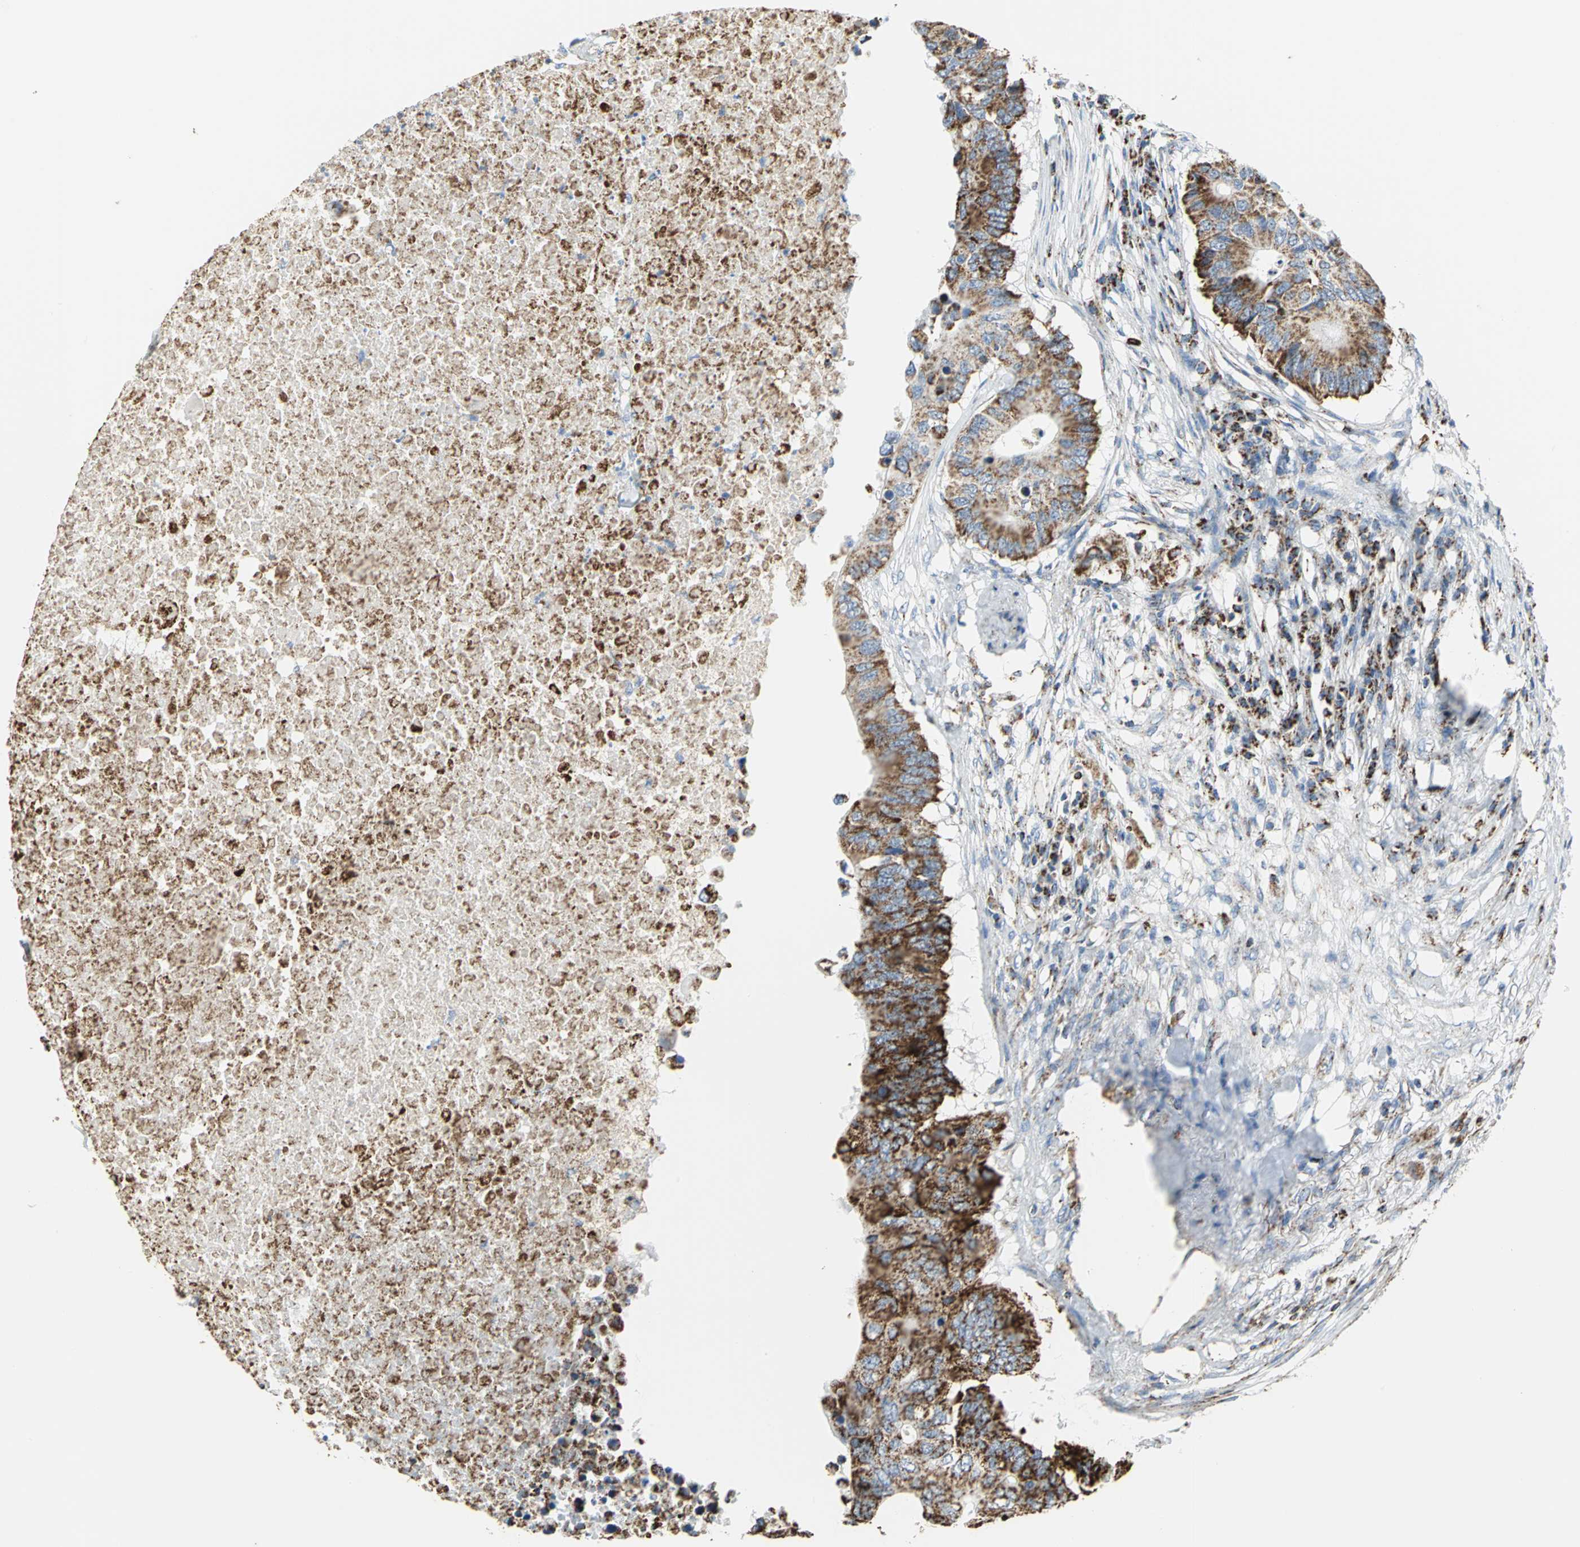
{"staining": {"intensity": "moderate", "quantity": "25%-75%", "location": "cytoplasmic/membranous"}, "tissue": "colorectal cancer", "cell_type": "Tumor cells", "image_type": "cancer", "snomed": [{"axis": "morphology", "description": "Adenocarcinoma, NOS"}, {"axis": "topography", "description": "Colon"}], "caption": "DAB (3,3'-diaminobenzidine) immunohistochemical staining of human adenocarcinoma (colorectal) demonstrates moderate cytoplasmic/membranous protein positivity in approximately 25%-75% of tumor cells.", "gene": "NTRK1", "patient": {"sex": "male", "age": 71}}